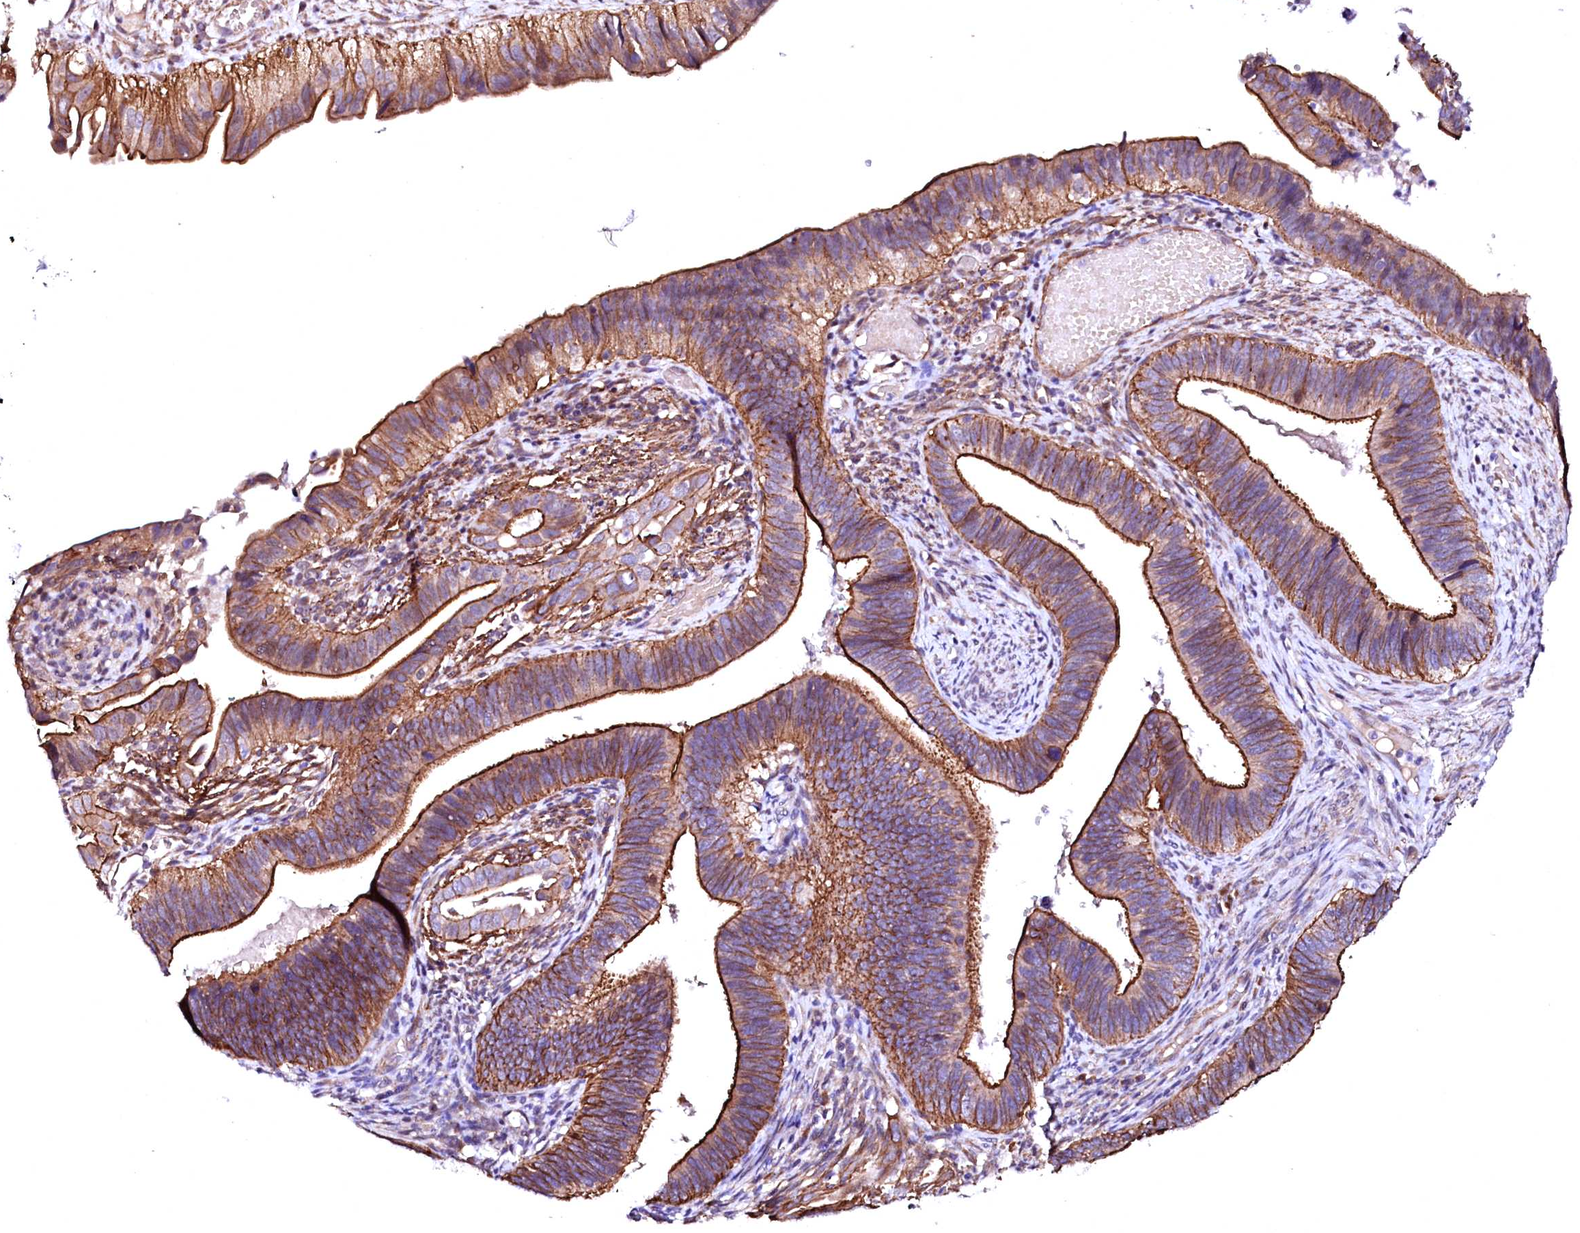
{"staining": {"intensity": "strong", "quantity": ">75%", "location": "cytoplasmic/membranous"}, "tissue": "cervical cancer", "cell_type": "Tumor cells", "image_type": "cancer", "snomed": [{"axis": "morphology", "description": "Adenocarcinoma, NOS"}, {"axis": "topography", "description": "Cervix"}], "caption": "IHC of human cervical cancer (adenocarcinoma) demonstrates high levels of strong cytoplasmic/membranous expression in approximately >75% of tumor cells.", "gene": "GPR176", "patient": {"sex": "female", "age": 42}}